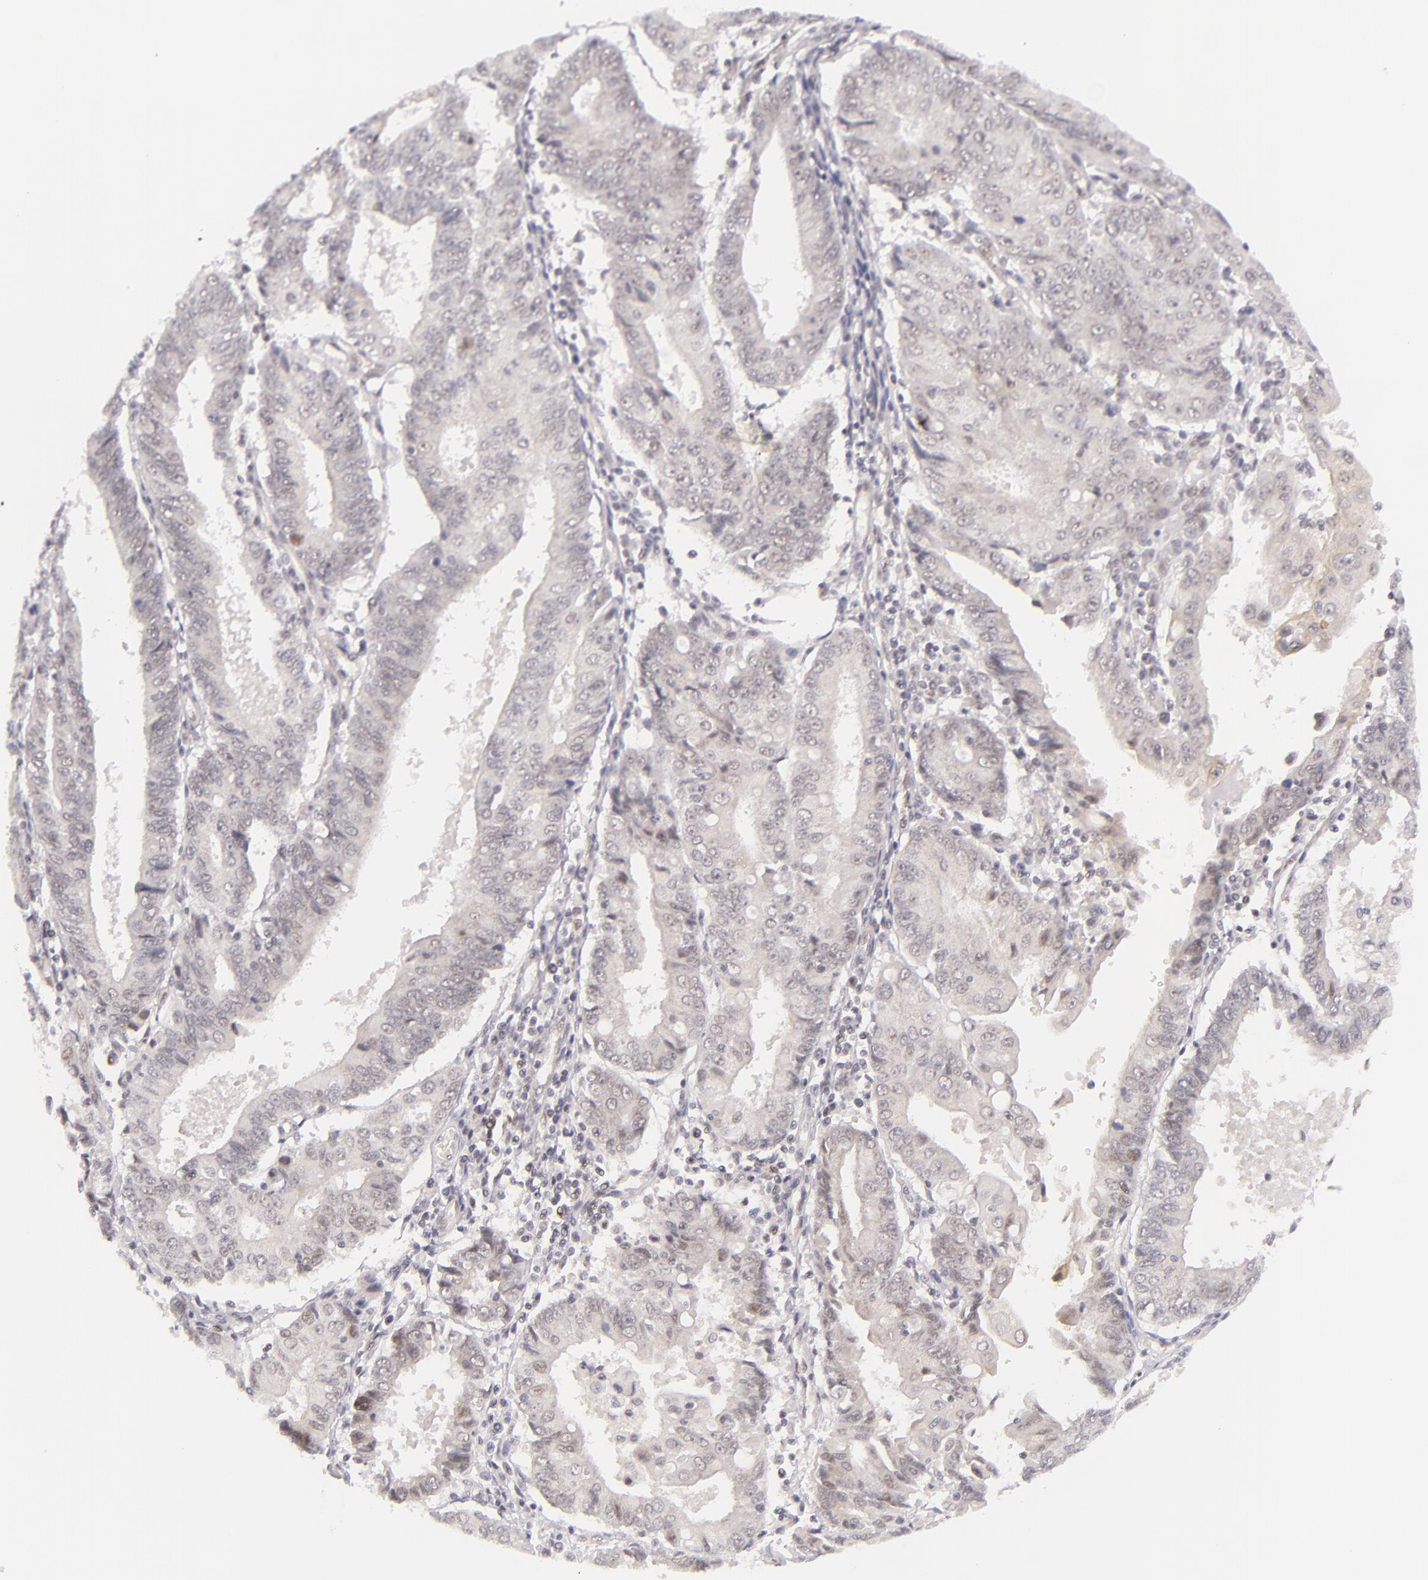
{"staining": {"intensity": "negative", "quantity": "none", "location": "none"}, "tissue": "endometrial cancer", "cell_type": "Tumor cells", "image_type": "cancer", "snomed": [{"axis": "morphology", "description": "Adenocarcinoma, NOS"}, {"axis": "topography", "description": "Endometrium"}], "caption": "Tumor cells show no significant protein positivity in adenocarcinoma (endometrial).", "gene": "BCL3", "patient": {"sex": "female", "age": 75}}